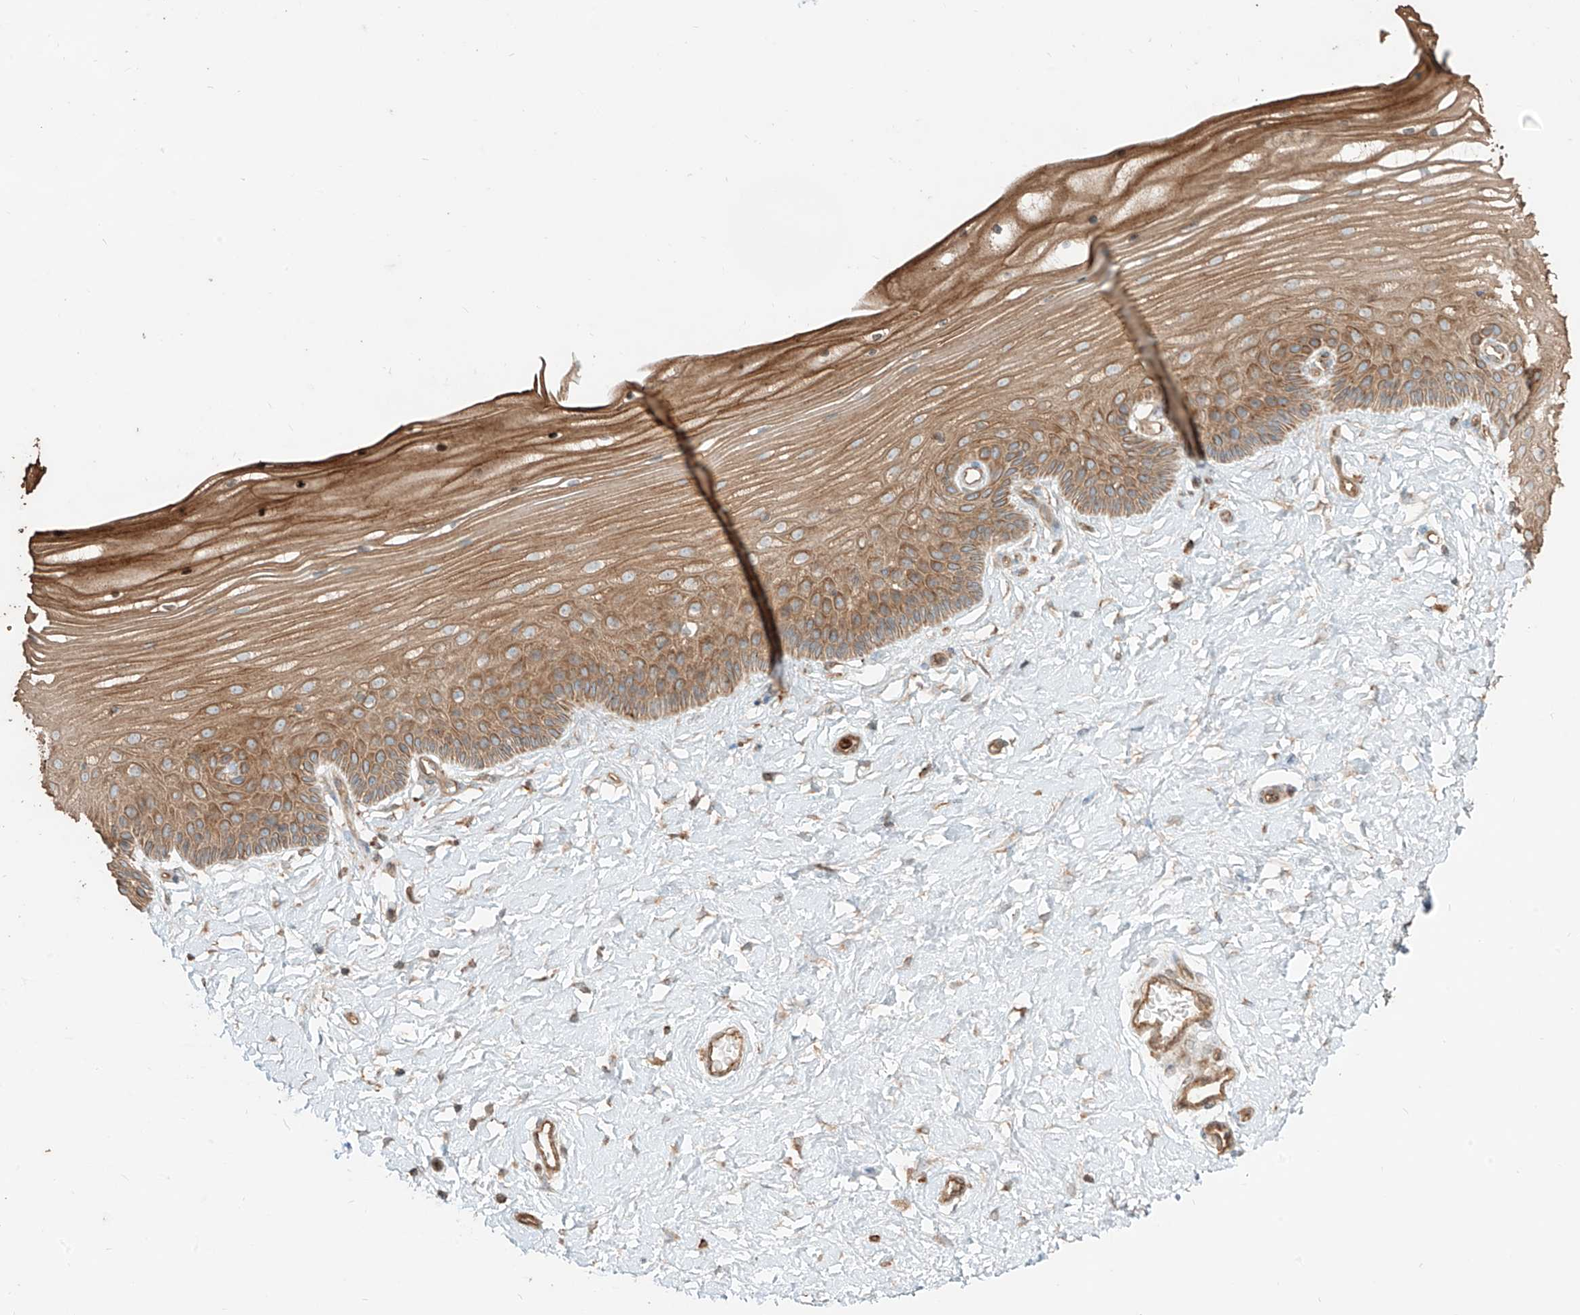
{"staining": {"intensity": "moderate", "quantity": ">75%", "location": "cytoplasmic/membranous"}, "tissue": "vagina", "cell_type": "Squamous epithelial cells", "image_type": "normal", "snomed": [{"axis": "morphology", "description": "Normal tissue, NOS"}, {"axis": "topography", "description": "Vagina"}, {"axis": "topography", "description": "Cervix"}], "caption": "Immunohistochemical staining of benign vagina exhibits moderate cytoplasmic/membranous protein staining in approximately >75% of squamous epithelial cells. (Stains: DAB in brown, nuclei in blue, Microscopy: brightfield microscopy at high magnification).", "gene": "CCDC115", "patient": {"sex": "female", "age": 40}}